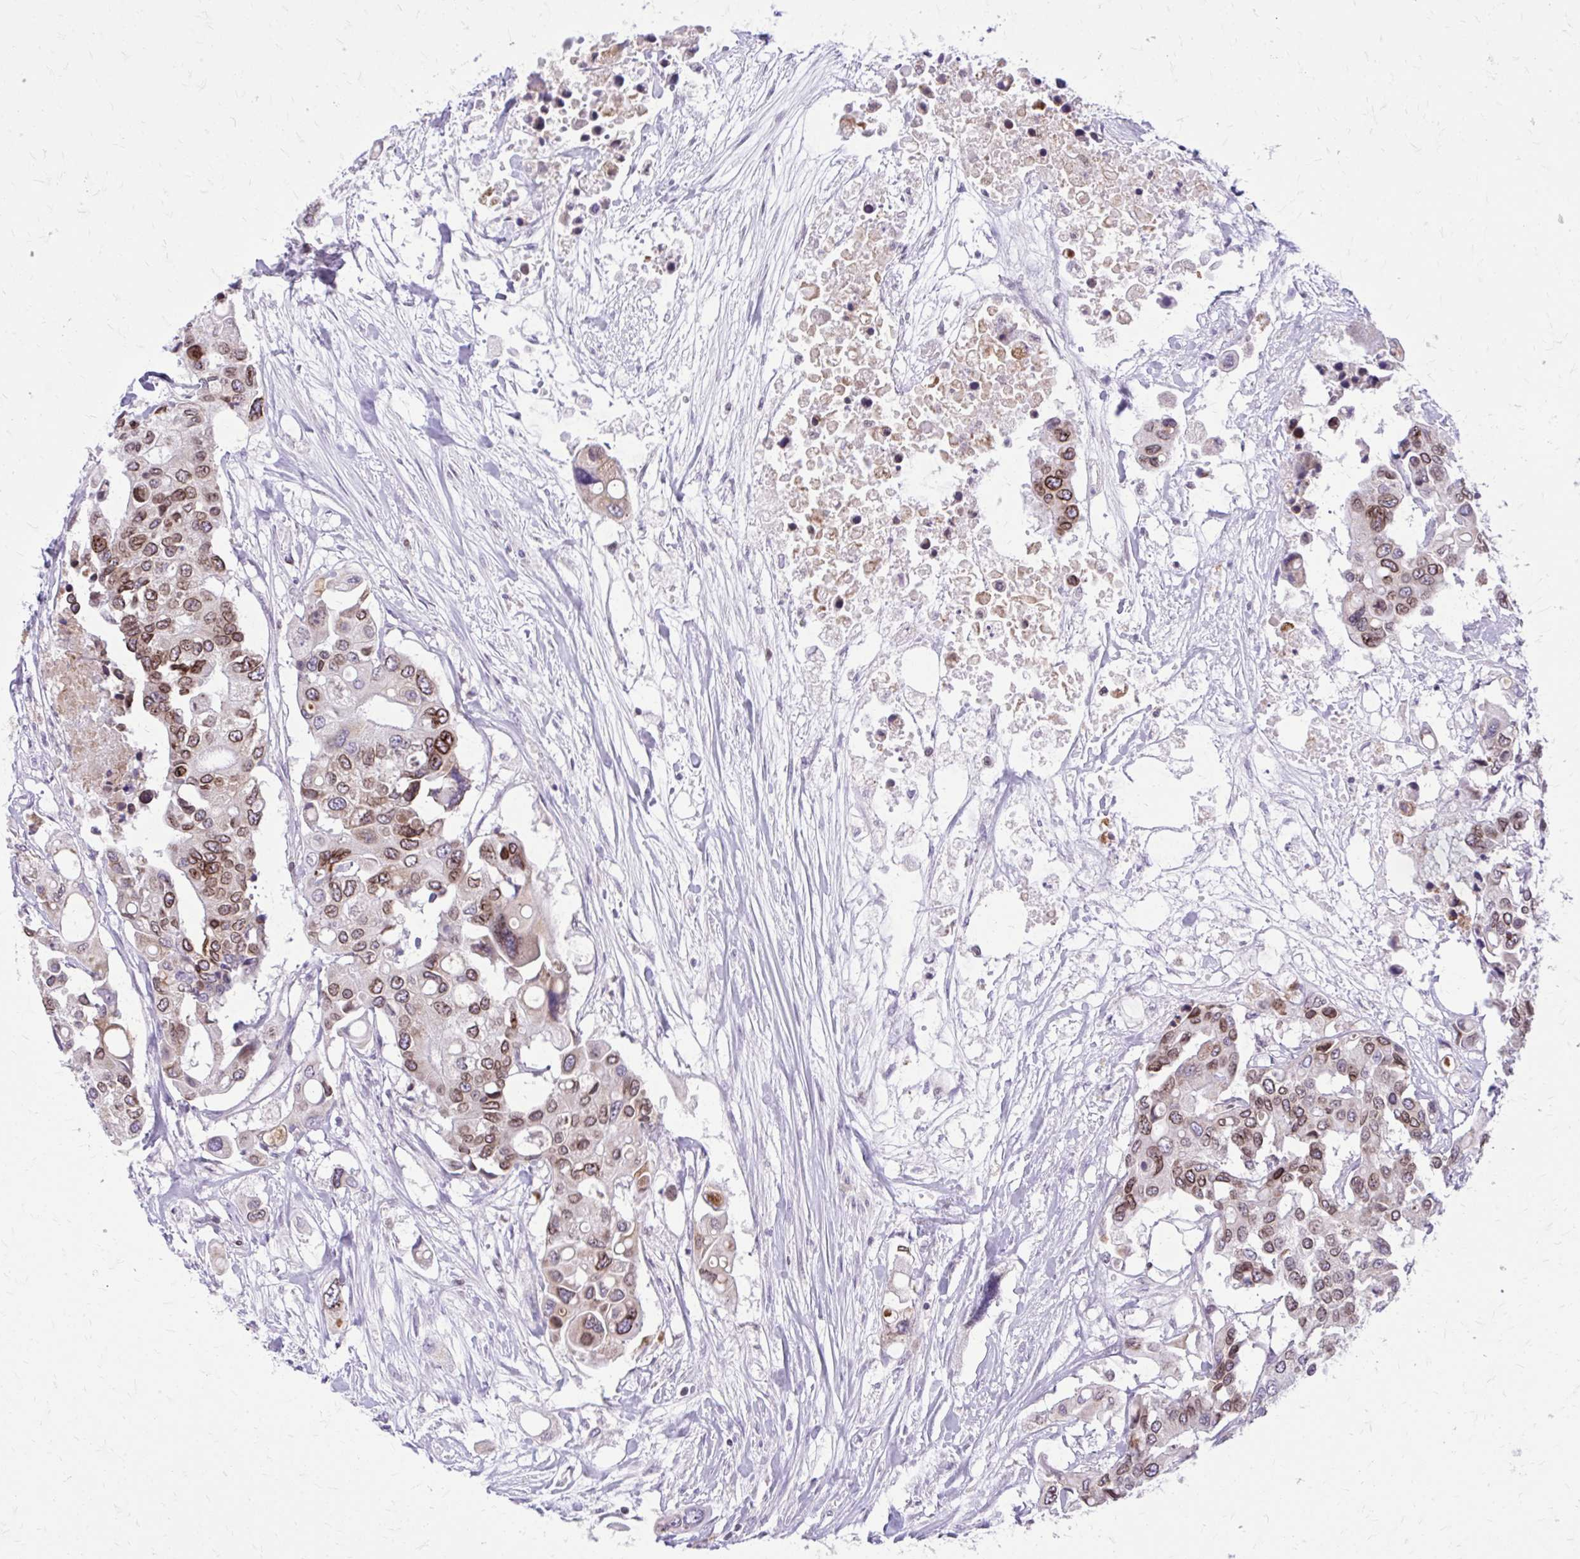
{"staining": {"intensity": "moderate", "quantity": ">75%", "location": "cytoplasmic/membranous,nuclear"}, "tissue": "colorectal cancer", "cell_type": "Tumor cells", "image_type": "cancer", "snomed": [{"axis": "morphology", "description": "Adenocarcinoma, NOS"}, {"axis": "topography", "description": "Colon"}], "caption": "DAB immunohistochemical staining of colorectal cancer (adenocarcinoma) displays moderate cytoplasmic/membranous and nuclear protein positivity in approximately >75% of tumor cells. The staining was performed using DAB (3,3'-diaminobenzidine), with brown indicating positive protein expression. Nuclei are stained blue with hematoxylin.", "gene": "RPS6KA2", "patient": {"sex": "male", "age": 77}}